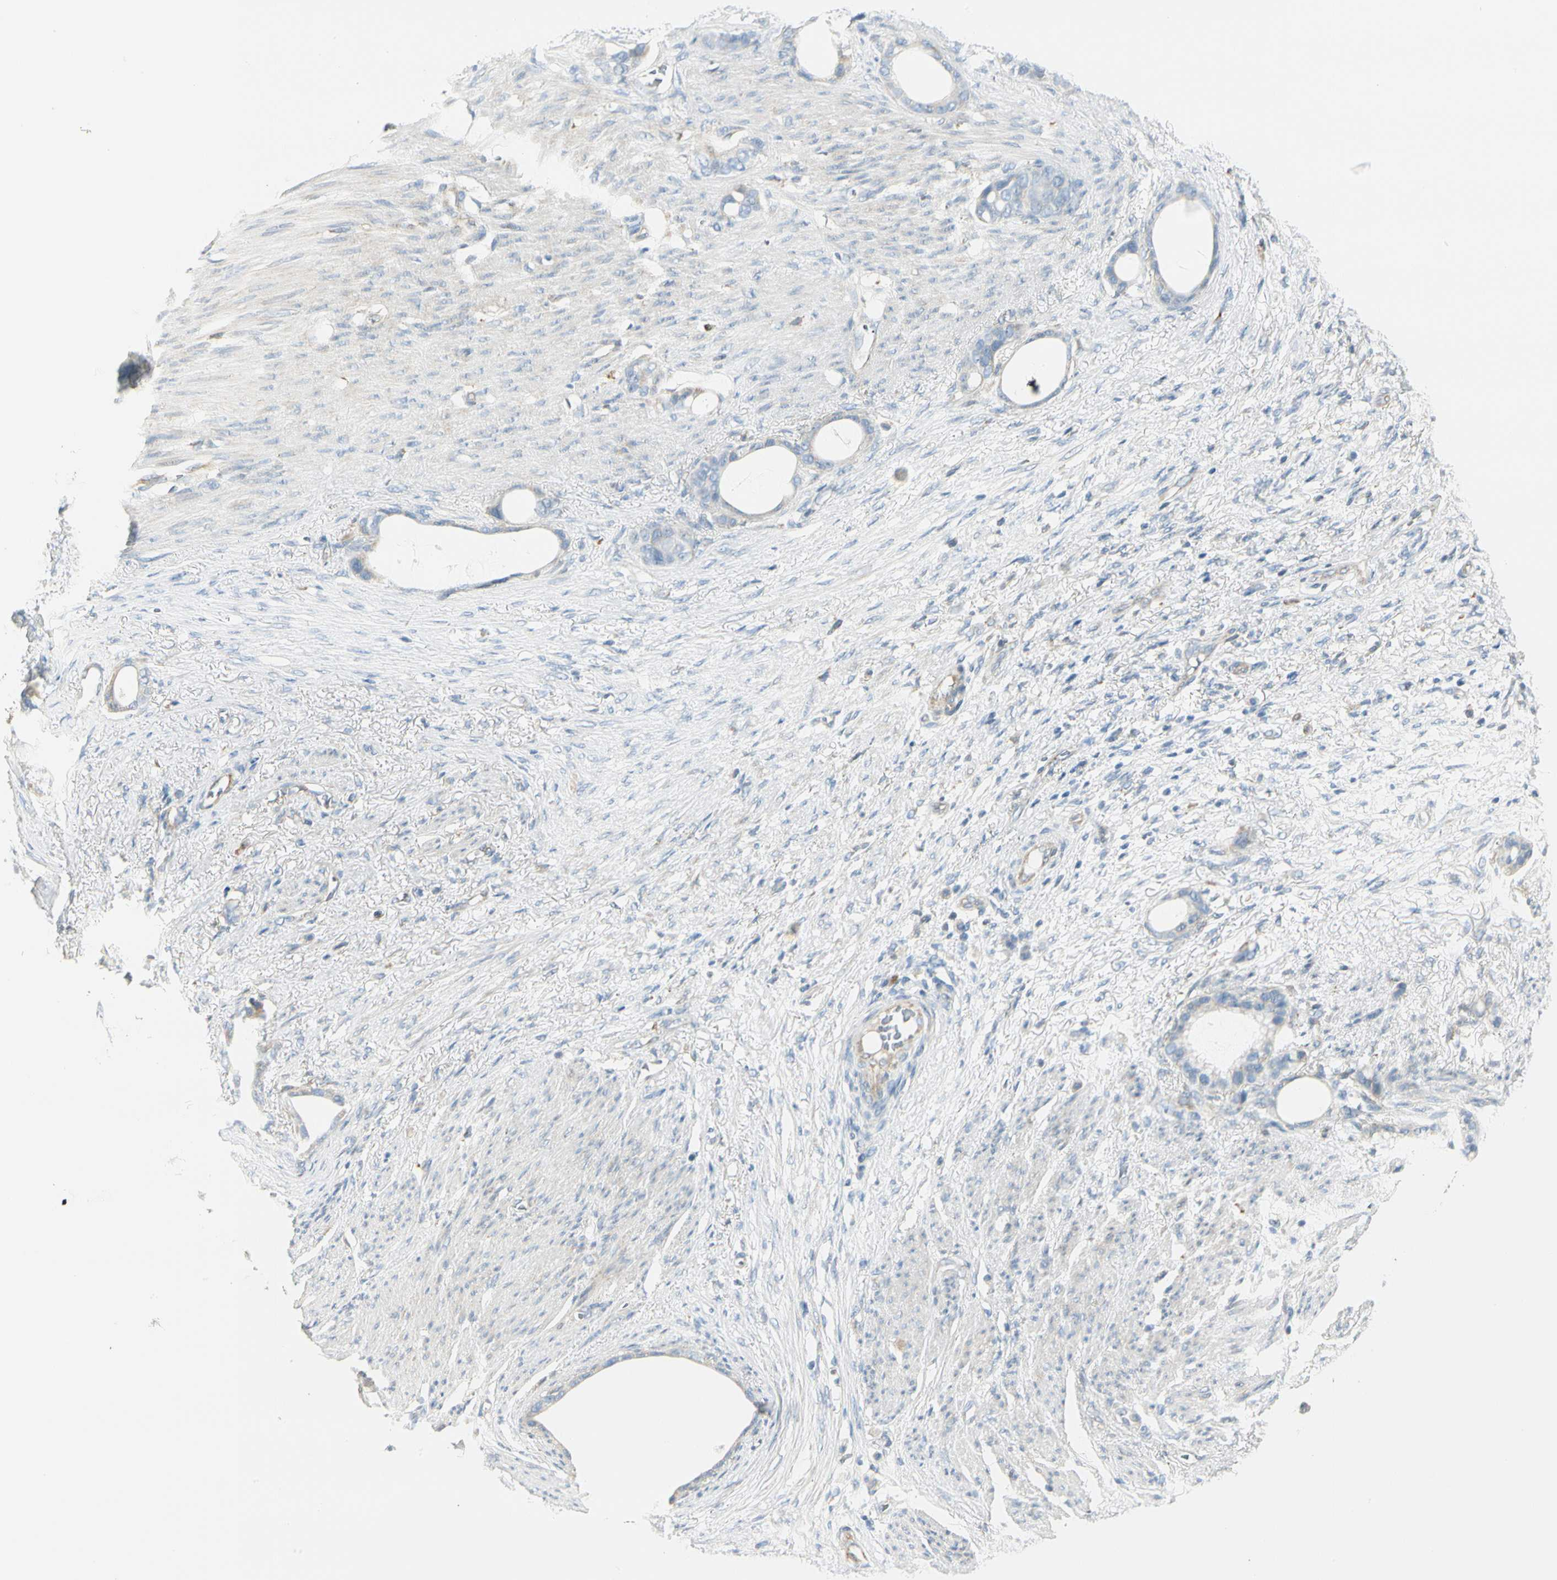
{"staining": {"intensity": "negative", "quantity": "none", "location": "none"}, "tissue": "stomach cancer", "cell_type": "Tumor cells", "image_type": "cancer", "snomed": [{"axis": "morphology", "description": "Adenocarcinoma, NOS"}, {"axis": "topography", "description": "Stomach"}], "caption": "Immunohistochemistry (IHC) micrograph of neoplastic tissue: stomach cancer stained with DAB (3,3'-diaminobenzidine) displays no significant protein staining in tumor cells.", "gene": "TNFSF11", "patient": {"sex": "female", "age": 75}}